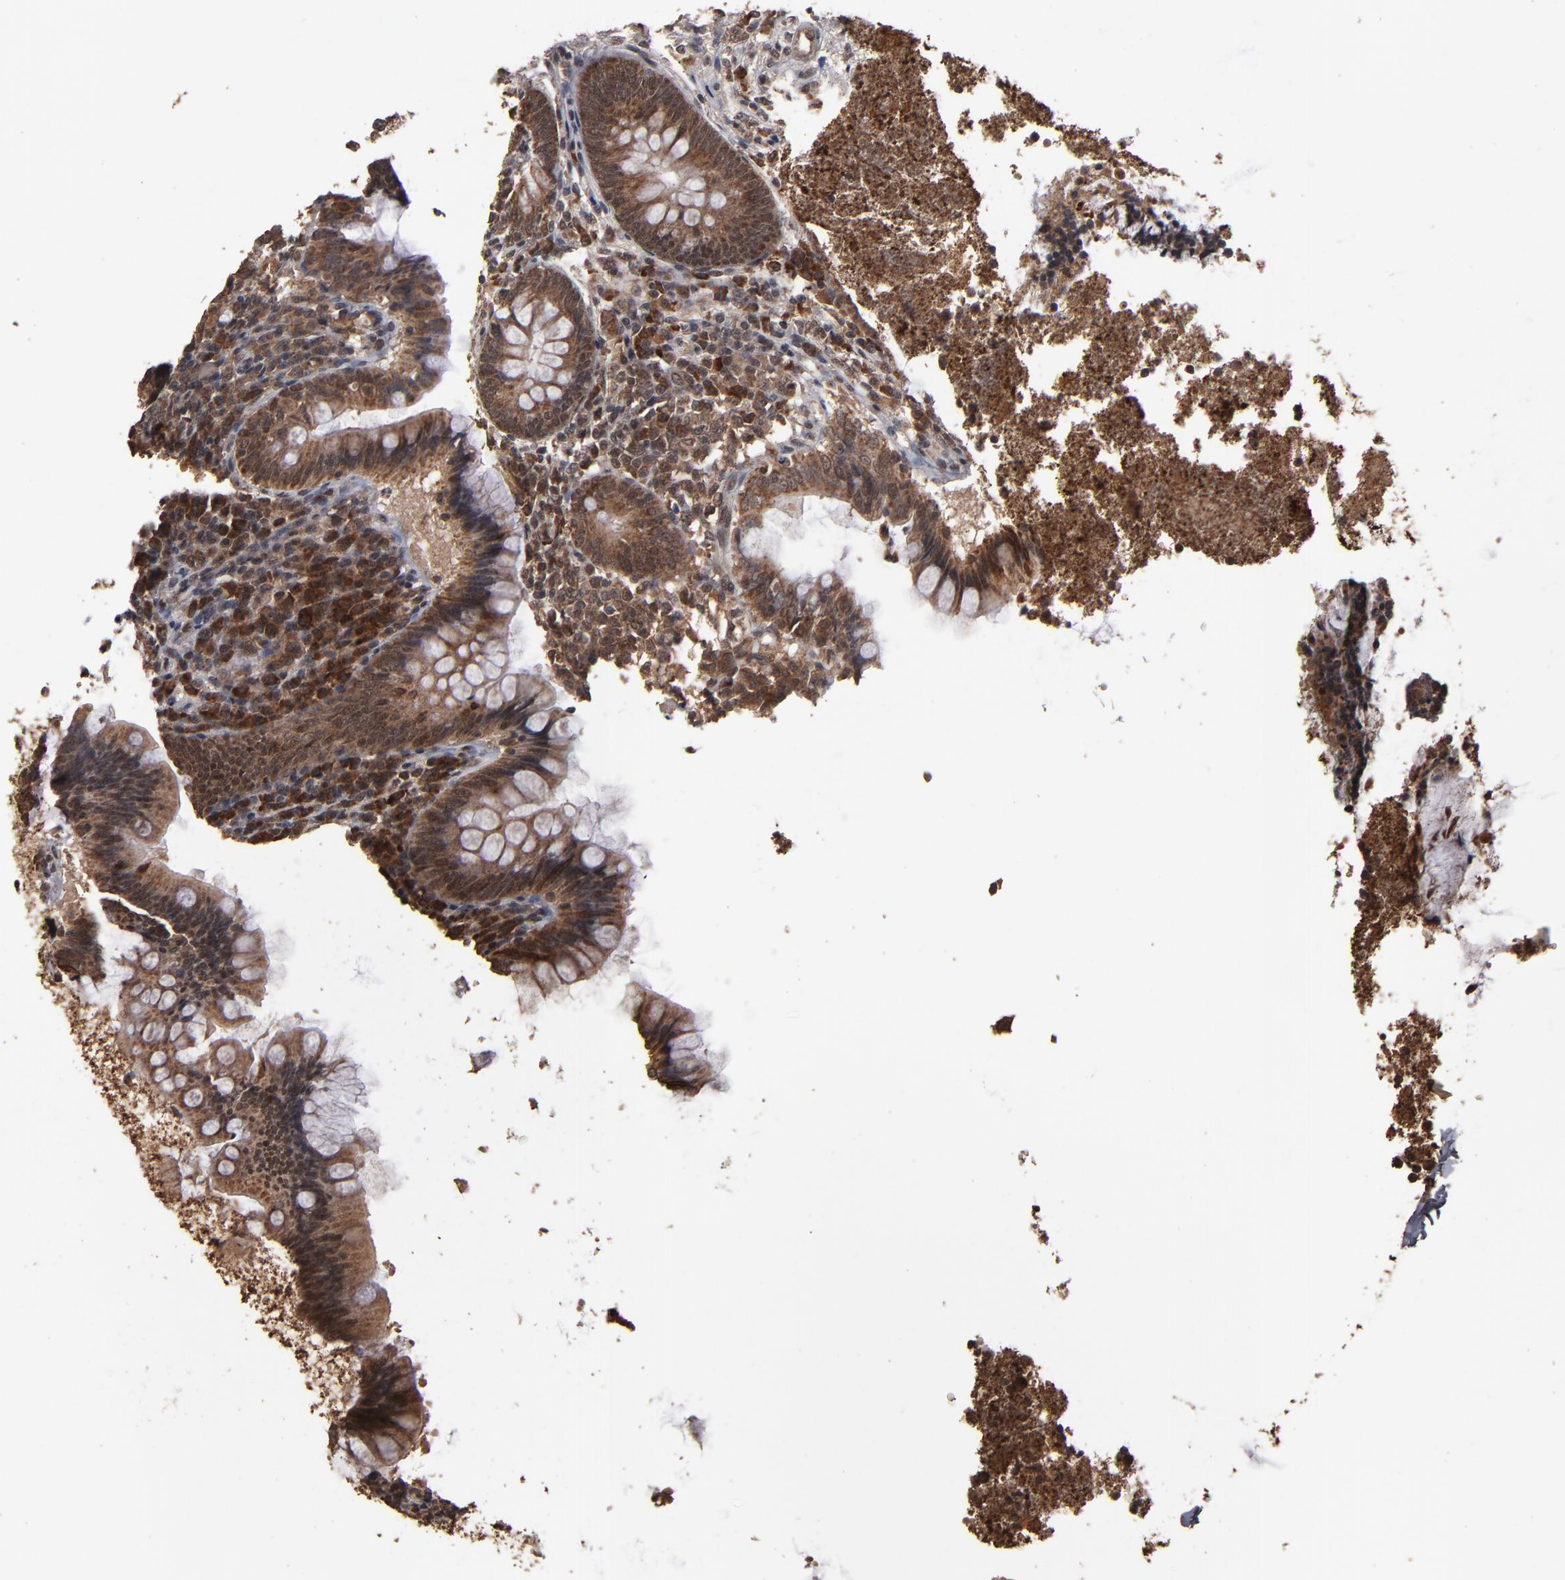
{"staining": {"intensity": "strong", "quantity": ">75%", "location": "cytoplasmic/membranous"}, "tissue": "appendix", "cell_type": "Glandular cells", "image_type": "normal", "snomed": [{"axis": "morphology", "description": "Normal tissue, NOS"}, {"axis": "topography", "description": "Appendix"}], "caption": "DAB immunohistochemical staining of benign human appendix shows strong cytoplasmic/membranous protein staining in approximately >75% of glandular cells.", "gene": "NXF2B", "patient": {"sex": "female", "age": 66}}